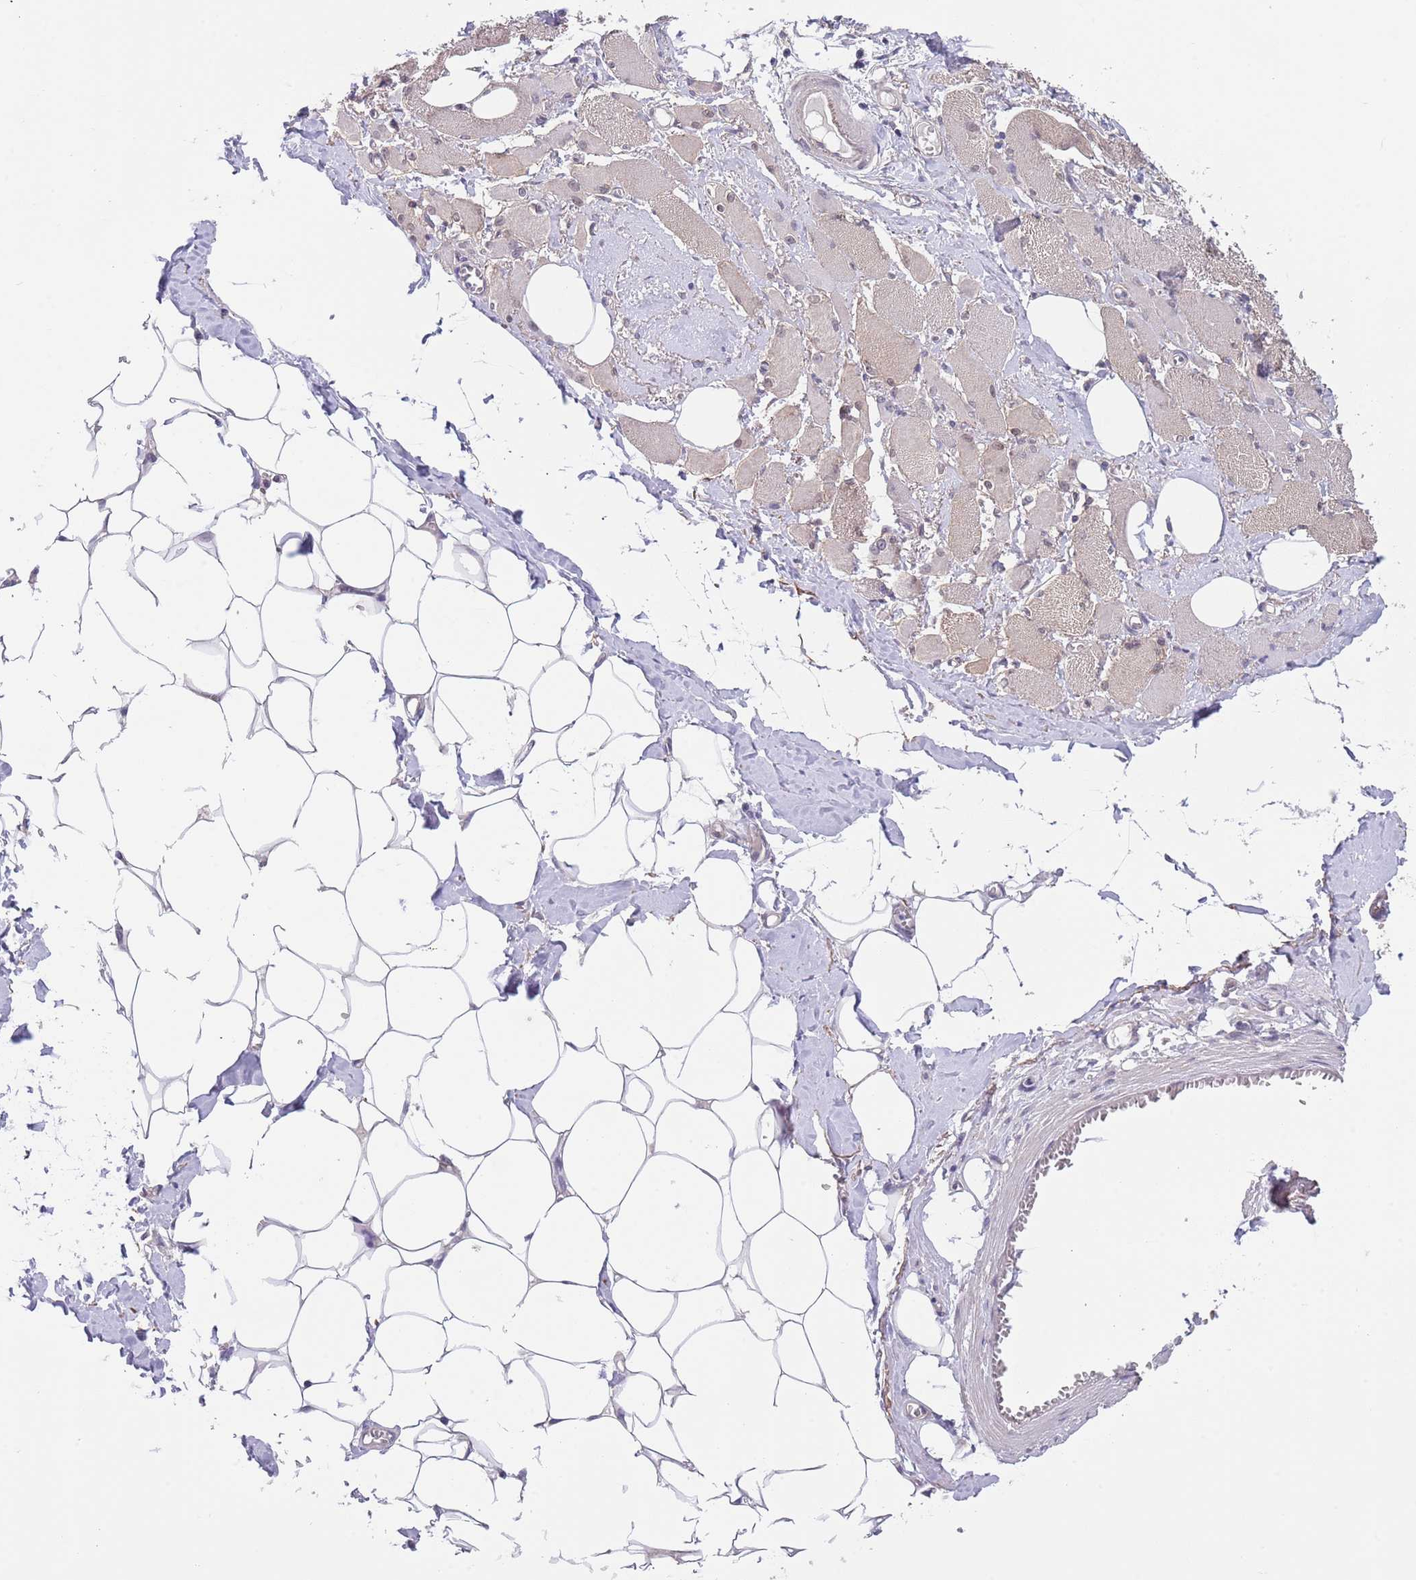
{"staining": {"intensity": "moderate", "quantity": "25%-75%", "location": "cytoplasmic/membranous,nuclear"}, "tissue": "skeletal muscle", "cell_type": "Myocytes", "image_type": "normal", "snomed": [{"axis": "morphology", "description": "Normal tissue, NOS"}, {"axis": "morphology", "description": "Basal cell carcinoma"}, {"axis": "topography", "description": "Skeletal muscle"}], "caption": "Protein analysis of unremarkable skeletal muscle shows moderate cytoplasmic/membranous,nuclear staining in about 25%-75% of myocytes.", "gene": "RNF169", "patient": {"sex": "female", "age": 64}}